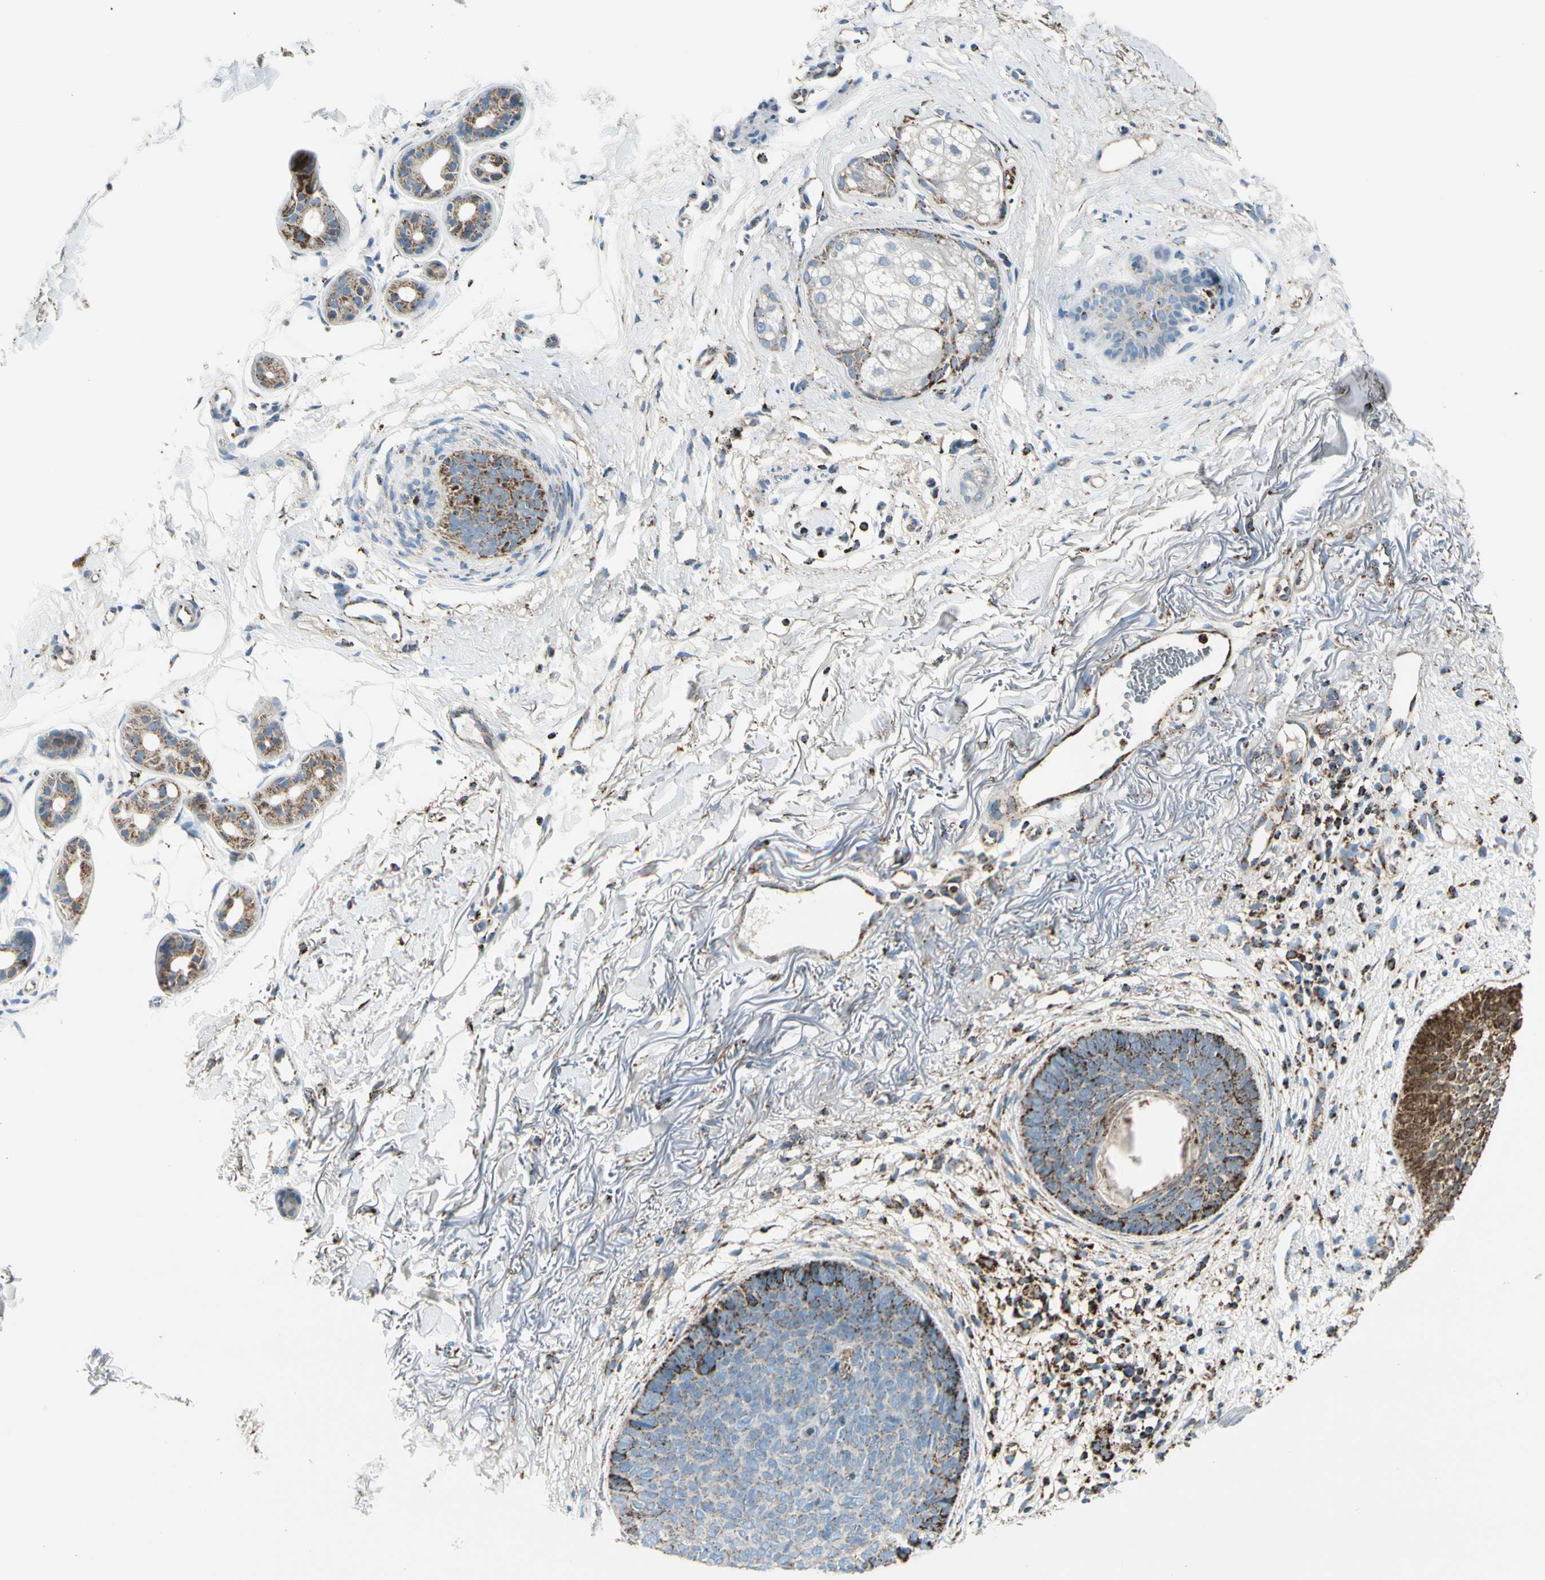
{"staining": {"intensity": "moderate", "quantity": ">75%", "location": "cytoplasmic/membranous"}, "tissue": "skin cancer", "cell_type": "Tumor cells", "image_type": "cancer", "snomed": [{"axis": "morphology", "description": "Basal cell carcinoma"}, {"axis": "topography", "description": "Skin"}], "caption": "Immunohistochemistry photomicrograph of human basal cell carcinoma (skin) stained for a protein (brown), which reveals medium levels of moderate cytoplasmic/membranous staining in approximately >75% of tumor cells.", "gene": "ME2", "patient": {"sex": "female", "age": 70}}